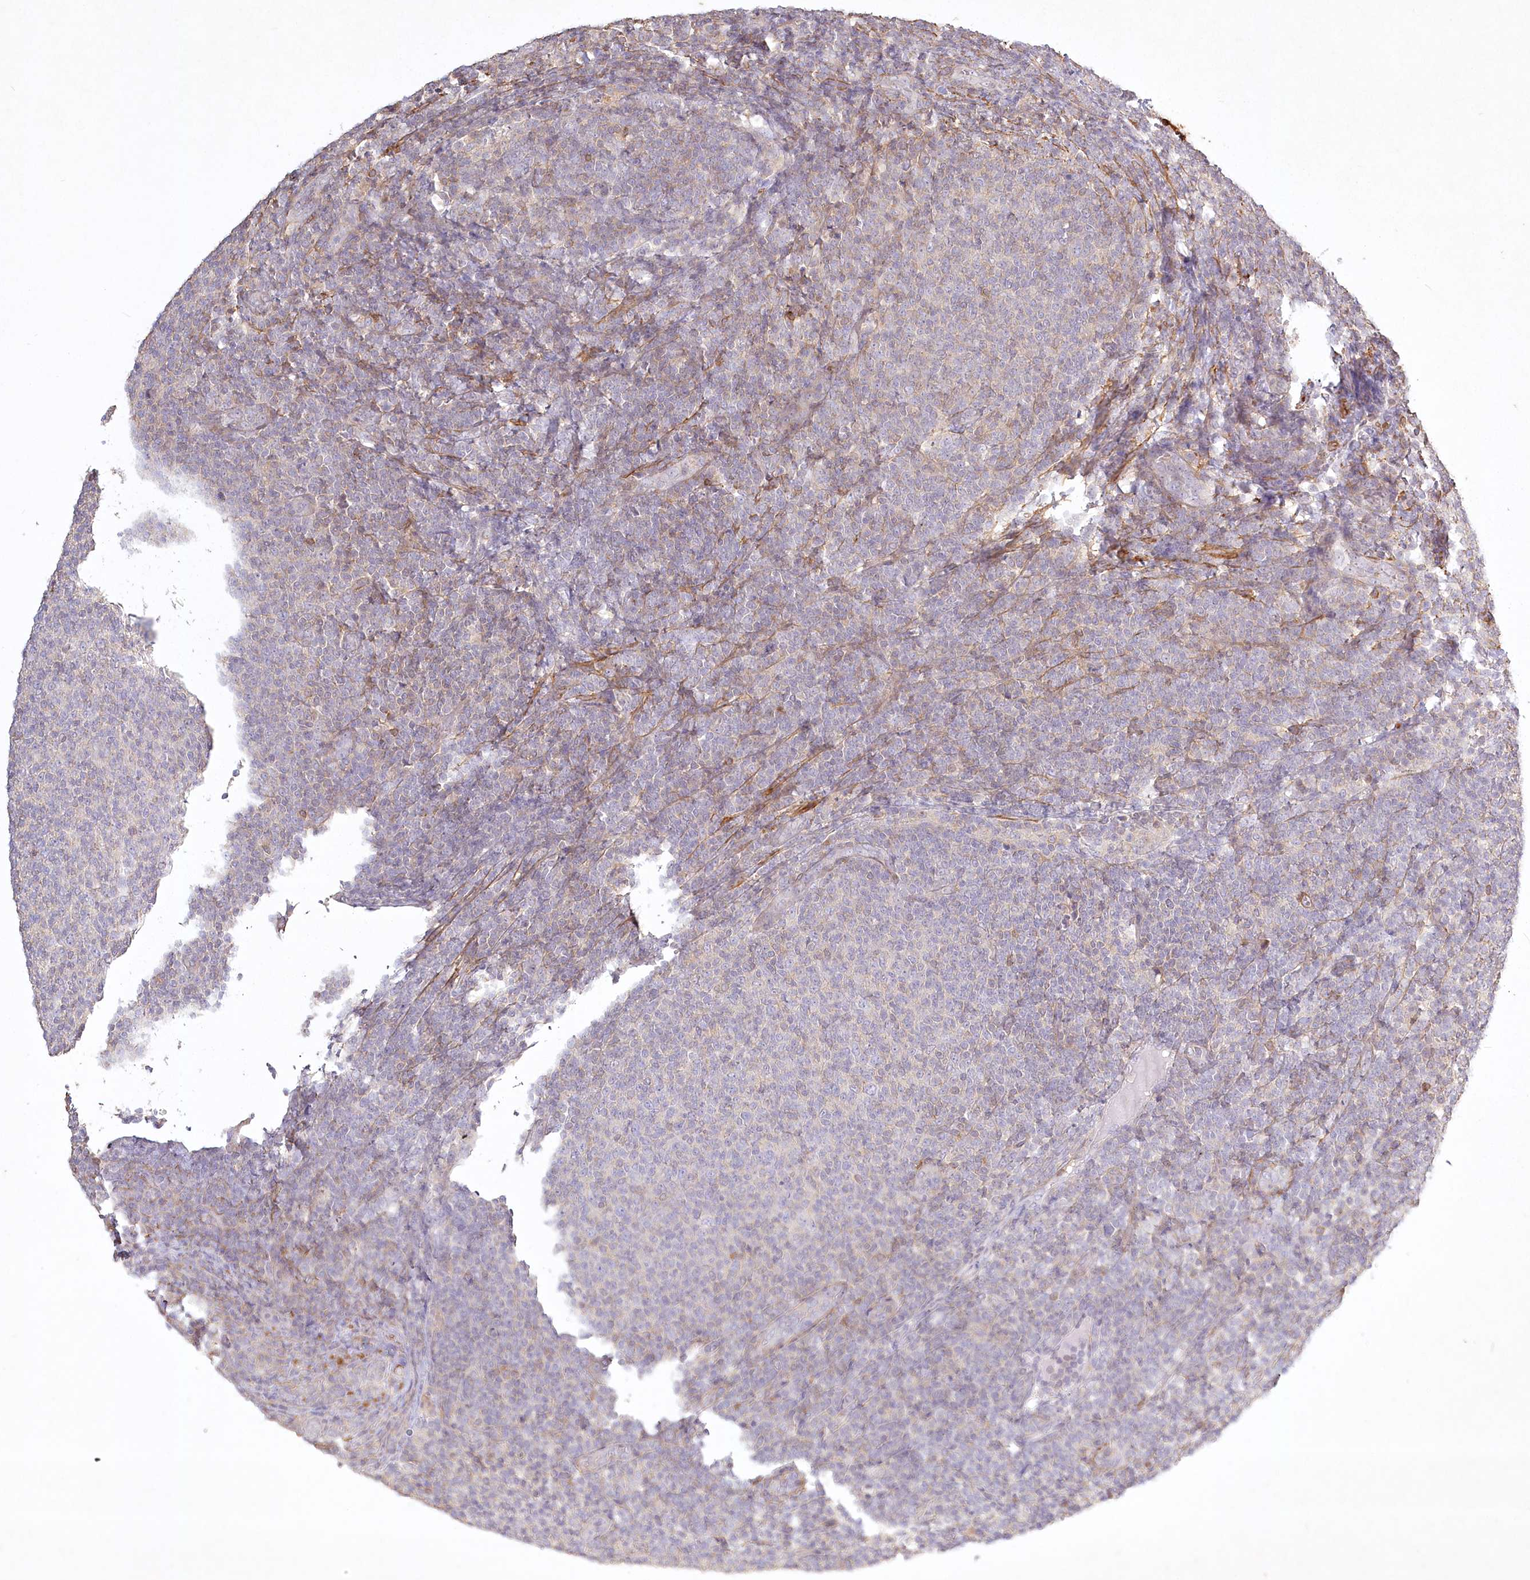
{"staining": {"intensity": "negative", "quantity": "none", "location": "none"}, "tissue": "lymphoma", "cell_type": "Tumor cells", "image_type": "cancer", "snomed": [{"axis": "morphology", "description": "Malignant lymphoma, non-Hodgkin's type, Low grade"}, {"axis": "topography", "description": "Lymph node"}], "caption": "High magnification brightfield microscopy of lymphoma stained with DAB (3,3'-diaminobenzidine) (brown) and counterstained with hematoxylin (blue): tumor cells show no significant staining.", "gene": "INPP4B", "patient": {"sex": "male", "age": 66}}